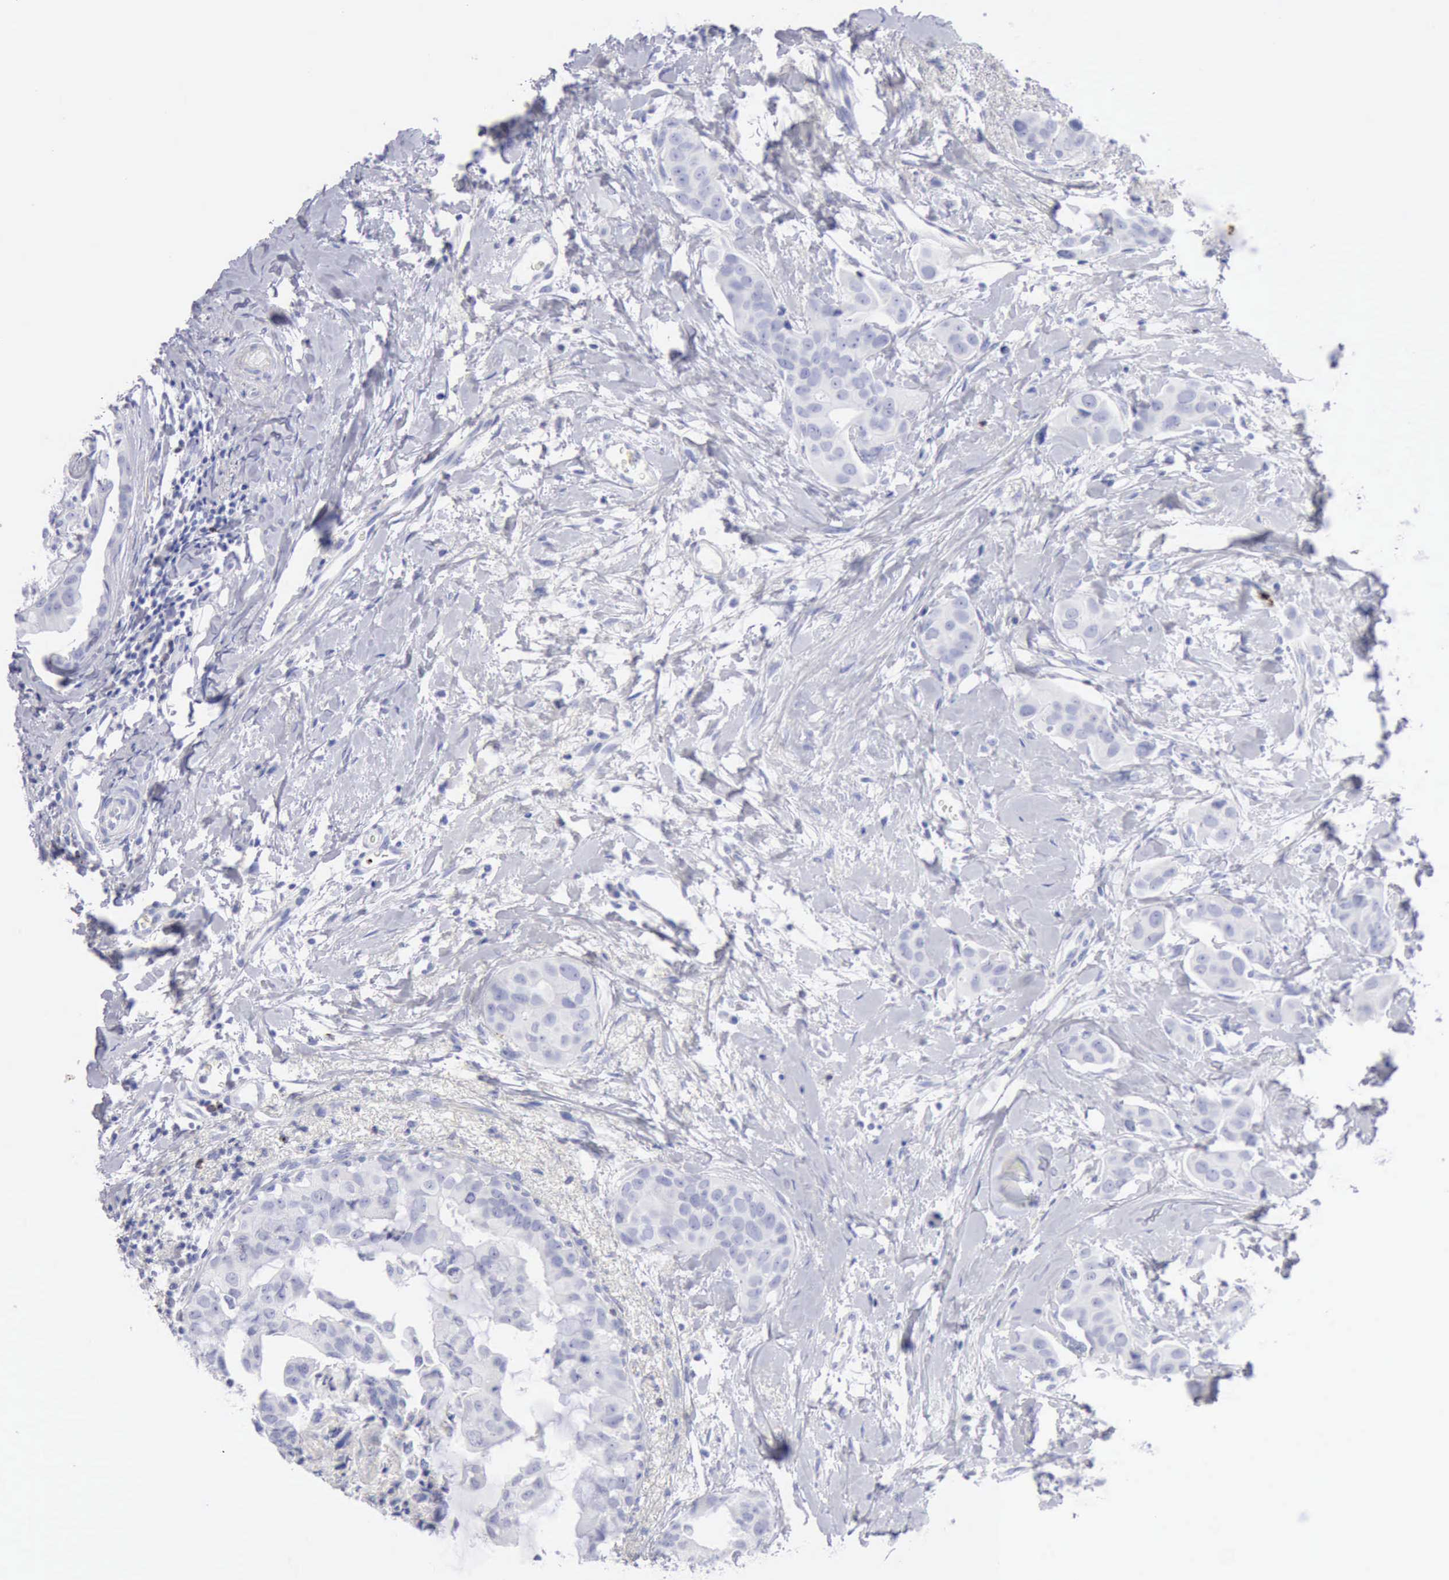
{"staining": {"intensity": "negative", "quantity": "none", "location": "none"}, "tissue": "breast cancer", "cell_type": "Tumor cells", "image_type": "cancer", "snomed": [{"axis": "morphology", "description": "Duct carcinoma"}, {"axis": "topography", "description": "Breast"}], "caption": "IHC of human infiltrating ductal carcinoma (breast) demonstrates no positivity in tumor cells.", "gene": "GZMB", "patient": {"sex": "female", "age": 40}}